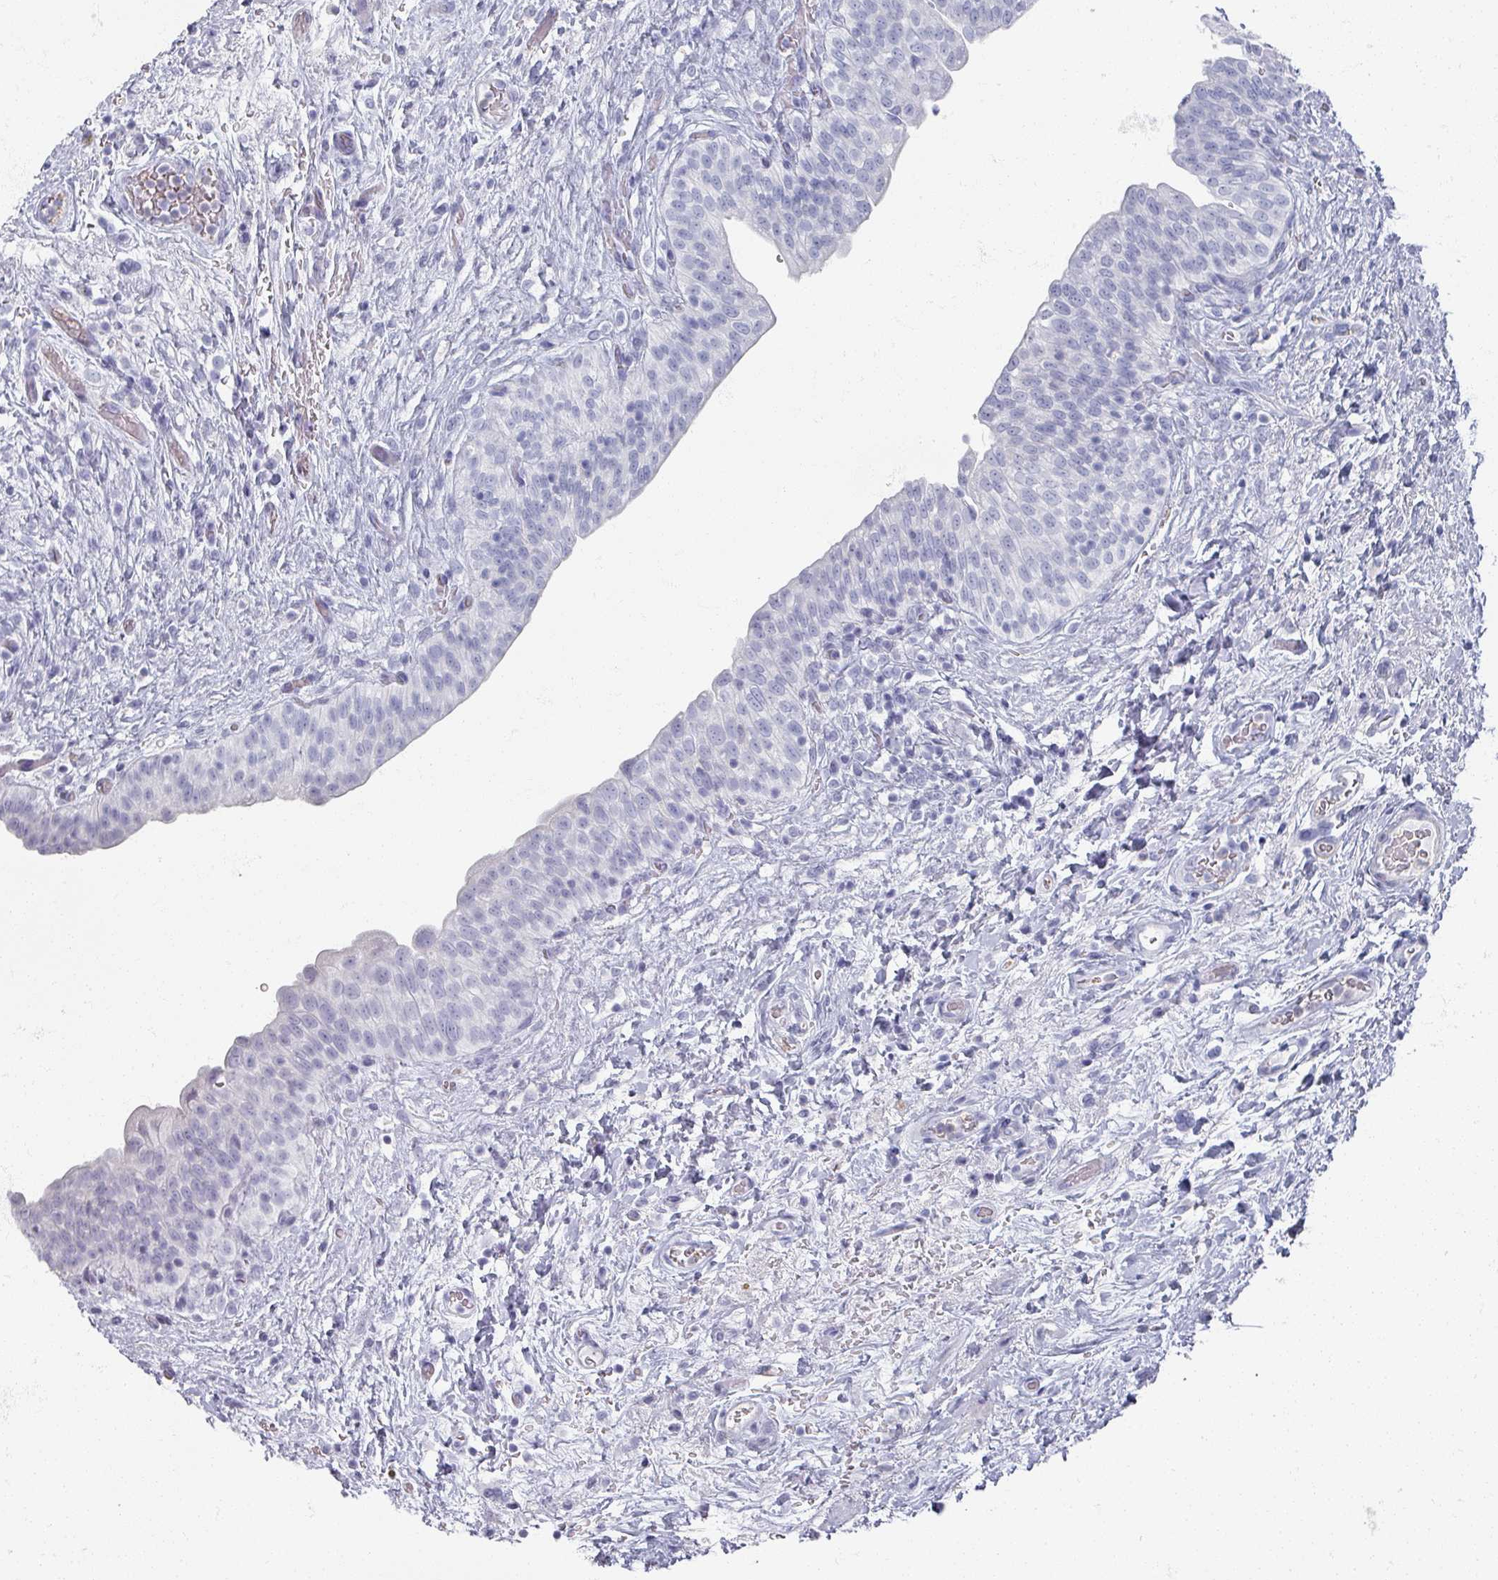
{"staining": {"intensity": "negative", "quantity": "none", "location": "none"}, "tissue": "urinary bladder", "cell_type": "Urothelial cells", "image_type": "normal", "snomed": [{"axis": "morphology", "description": "Normal tissue, NOS"}, {"axis": "topography", "description": "Urinary bladder"}], "caption": "Protein analysis of benign urinary bladder exhibits no significant staining in urothelial cells. (Brightfield microscopy of DAB immunohistochemistry (IHC) at high magnification).", "gene": "OMG", "patient": {"sex": "male", "age": 69}}